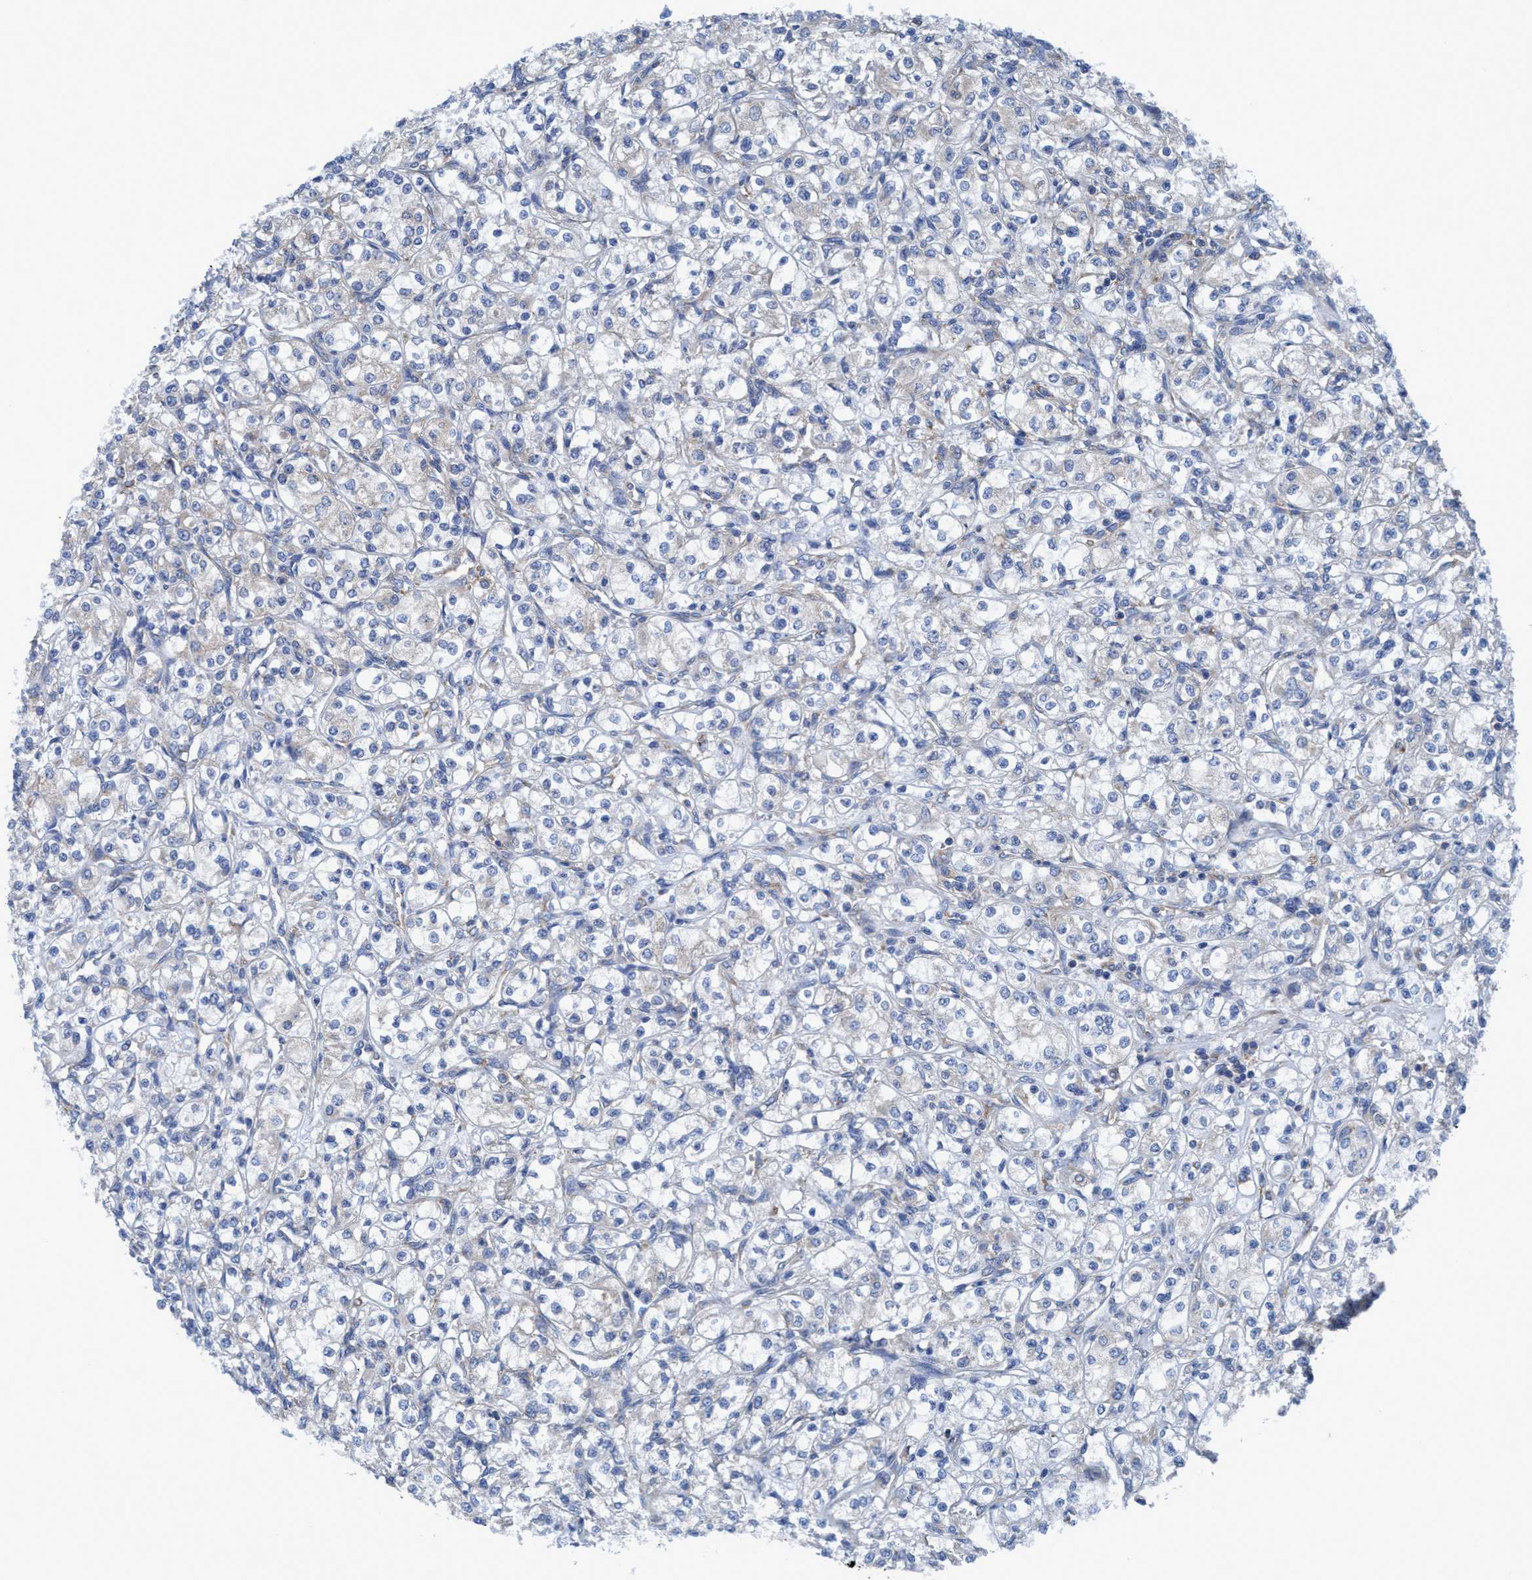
{"staining": {"intensity": "negative", "quantity": "none", "location": "none"}, "tissue": "renal cancer", "cell_type": "Tumor cells", "image_type": "cancer", "snomed": [{"axis": "morphology", "description": "Adenocarcinoma, NOS"}, {"axis": "topography", "description": "Kidney"}], "caption": "An immunohistochemistry micrograph of adenocarcinoma (renal) is shown. There is no staining in tumor cells of adenocarcinoma (renal). (DAB immunohistochemistry (IHC) visualized using brightfield microscopy, high magnification).", "gene": "NMT1", "patient": {"sex": "male", "age": 77}}